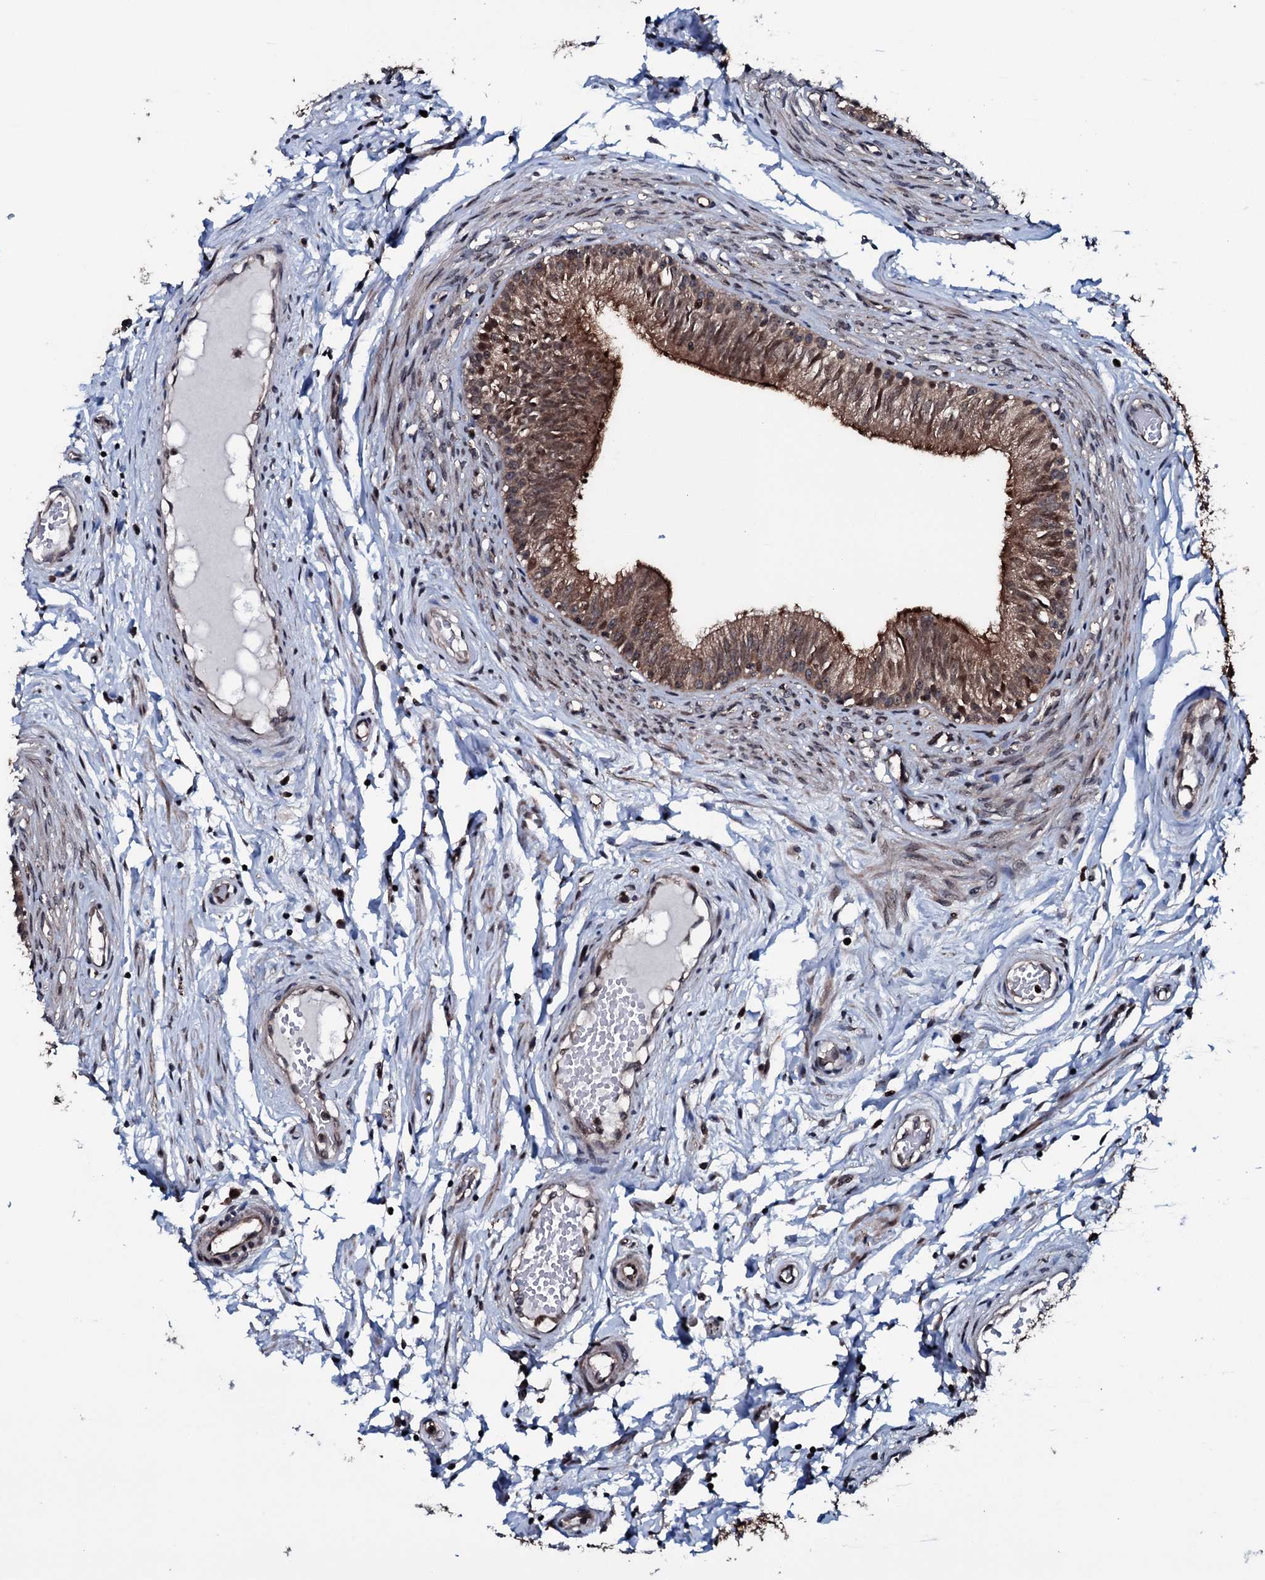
{"staining": {"intensity": "moderate", "quantity": ">75%", "location": "cytoplasmic/membranous,nuclear"}, "tissue": "epididymis", "cell_type": "Glandular cells", "image_type": "normal", "snomed": [{"axis": "morphology", "description": "Normal tissue, NOS"}, {"axis": "topography", "description": "Epididymis, spermatic cord, NOS"}], "caption": "Glandular cells exhibit moderate cytoplasmic/membranous,nuclear staining in about >75% of cells in benign epididymis.", "gene": "OGFOD2", "patient": {"sex": "male", "age": 22}}